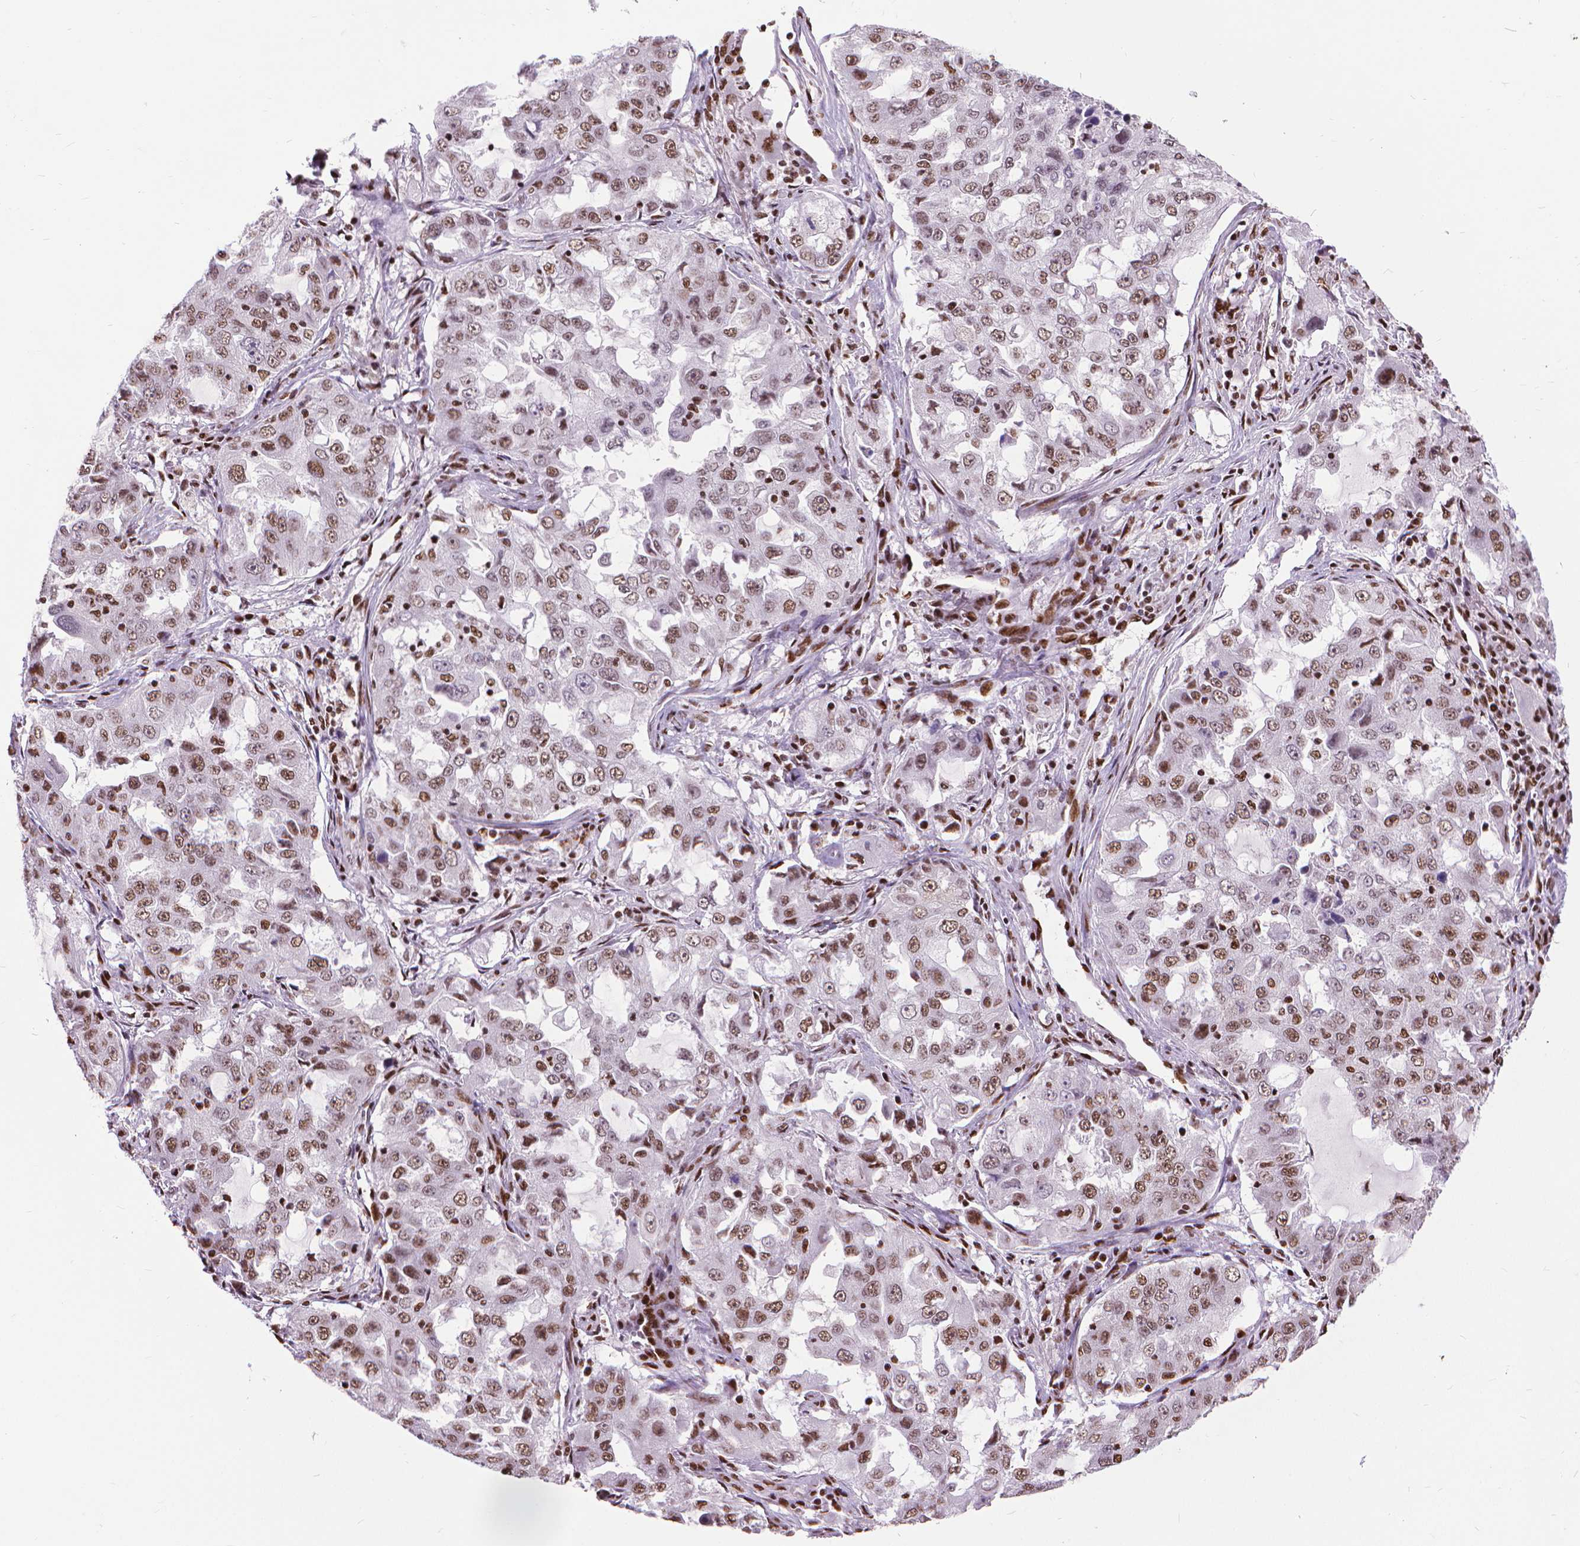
{"staining": {"intensity": "moderate", "quantity": ">75%", "location": "nuclear"}, "tissue": "lung cancer", "cell_type": "Tumor cells", "image_type": "cancer", "snomed": [{"axis": "morphology", "description": "Adenocarcinoma, NOS"}, {"axis": "topography", "description": "Lung"}], "caption": "Immunohistochemical staining of lung adenocarcinoma shows medium levels of moderate nuclear positivity in about >75% of tumor cells.", "gene": "AKAP8", "patient": {"sex": "female", "age": 61}}